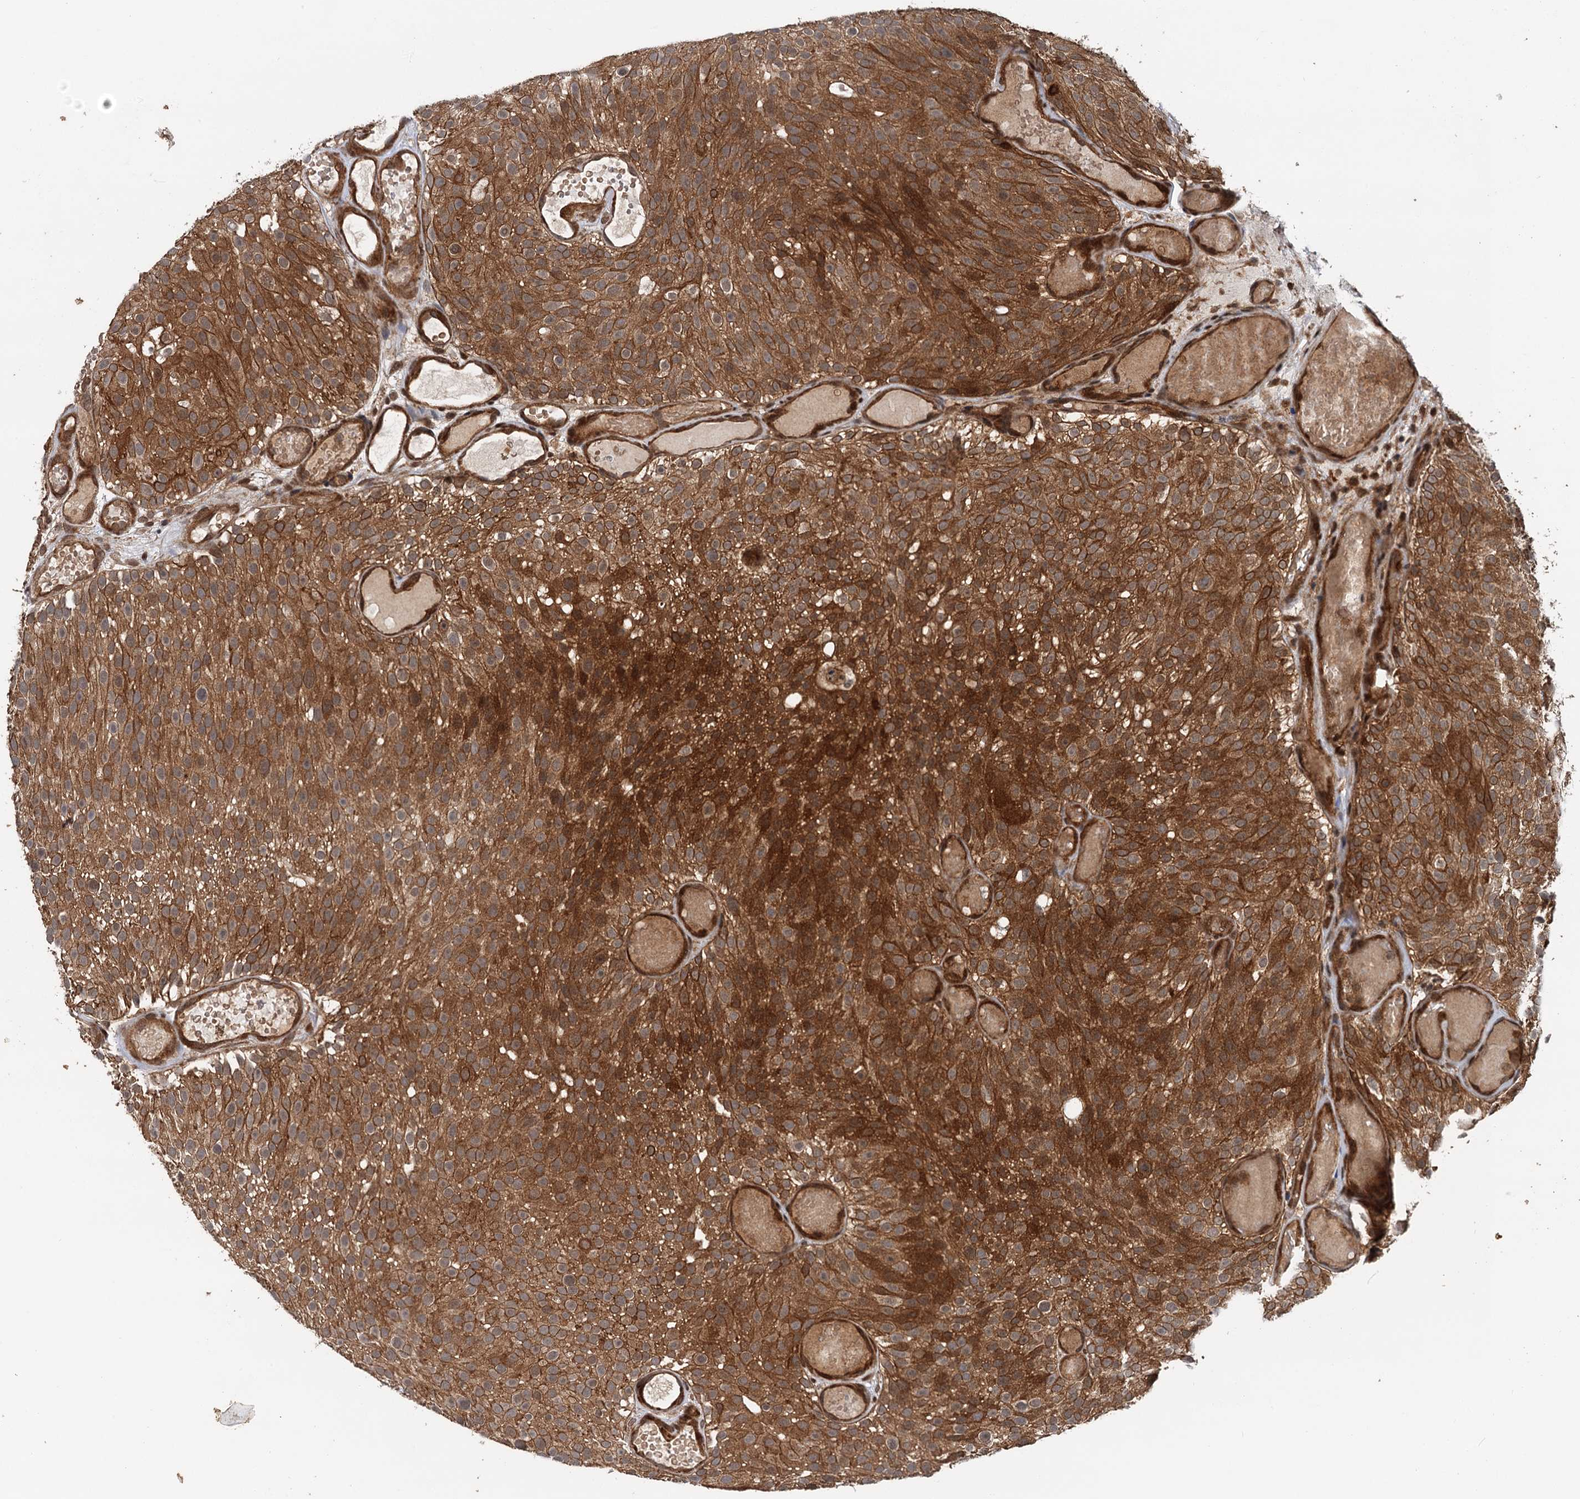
{"staining": {"intensity": "strong", "quantity": ">75%", "location": "cytoplasmic/membranous"}, "tissue": "urothelial cancer", "cell_type": "Tumor cells", "image_type": "cancer", "snomed": [{"axis": "morphology", "description": "Urothelial carcinoma, Low grade"}, {"axis": "topography", "description": "Urinary bladder"}], "caption": "Approximately >75% of tumor cells in low-grade urothelial carcinoma demonstrate strong cytoplasmic/membranous protein expression as visualized by brown immunohistochemical staining.", "gene": "STUB1", "patient": {"sex": "male", "age": 78}}